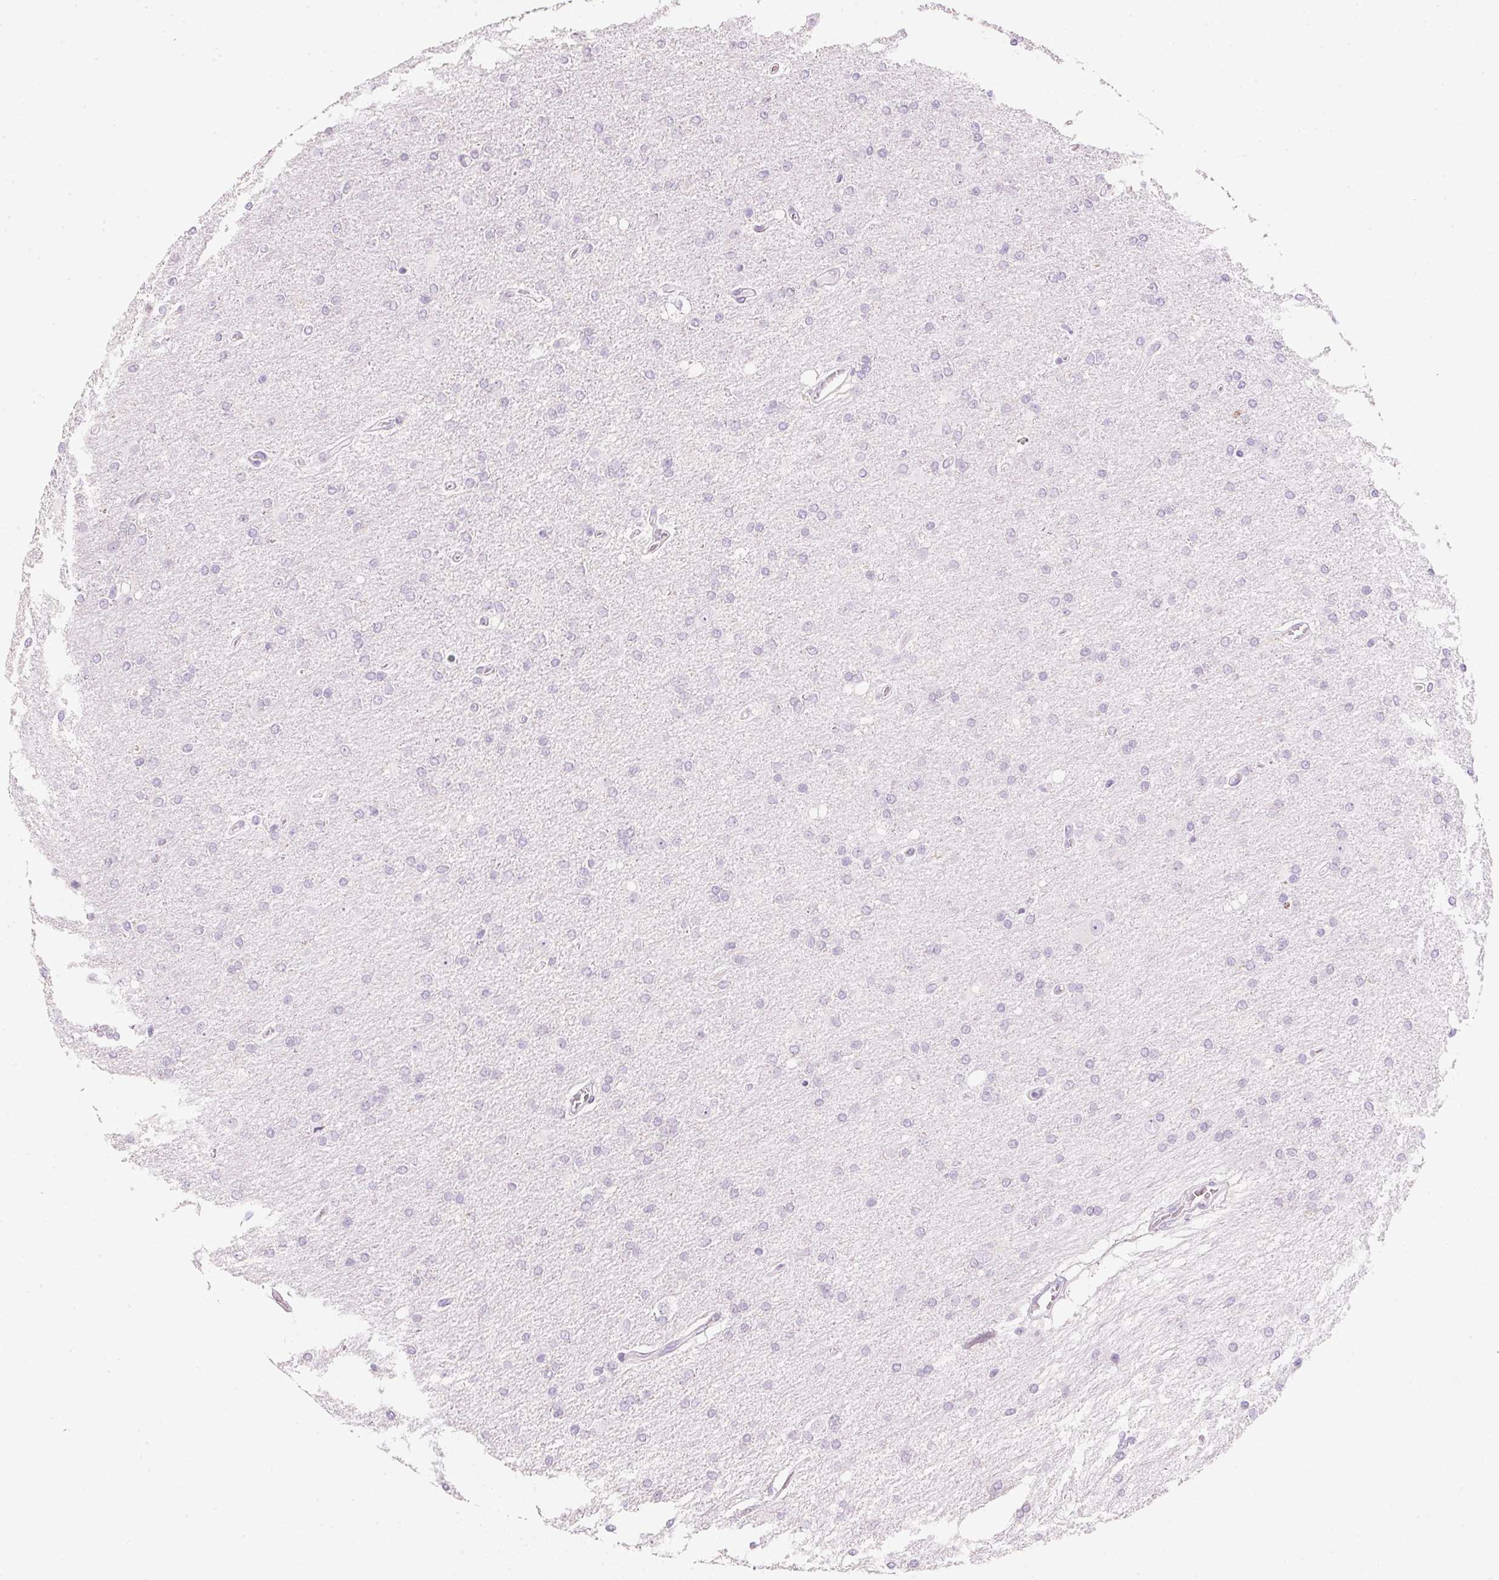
{"staining": {"intensity": "negative", "quantity": "none", "location": "none"}, "tissue": "glioma", "cell_type": "Tumor cells", "image_type": "cancer", "snomed": [{"axis": "morphology", "description": "Glioma, malignant, High grade"}, {"axis": "topography", "description": "Cerebral cortex"}], "caption": "The micrograph exhibits no significant expression in tumor cells of malignant high-grade glioma. (Stains: DAB immunohistochemistry (IHC) with hematoxylin counter stain, Microscopy: brightfield microscopy at high magnification).", "gene": "IGFBP1", "patient": {"sex": "male", "age": 70}}